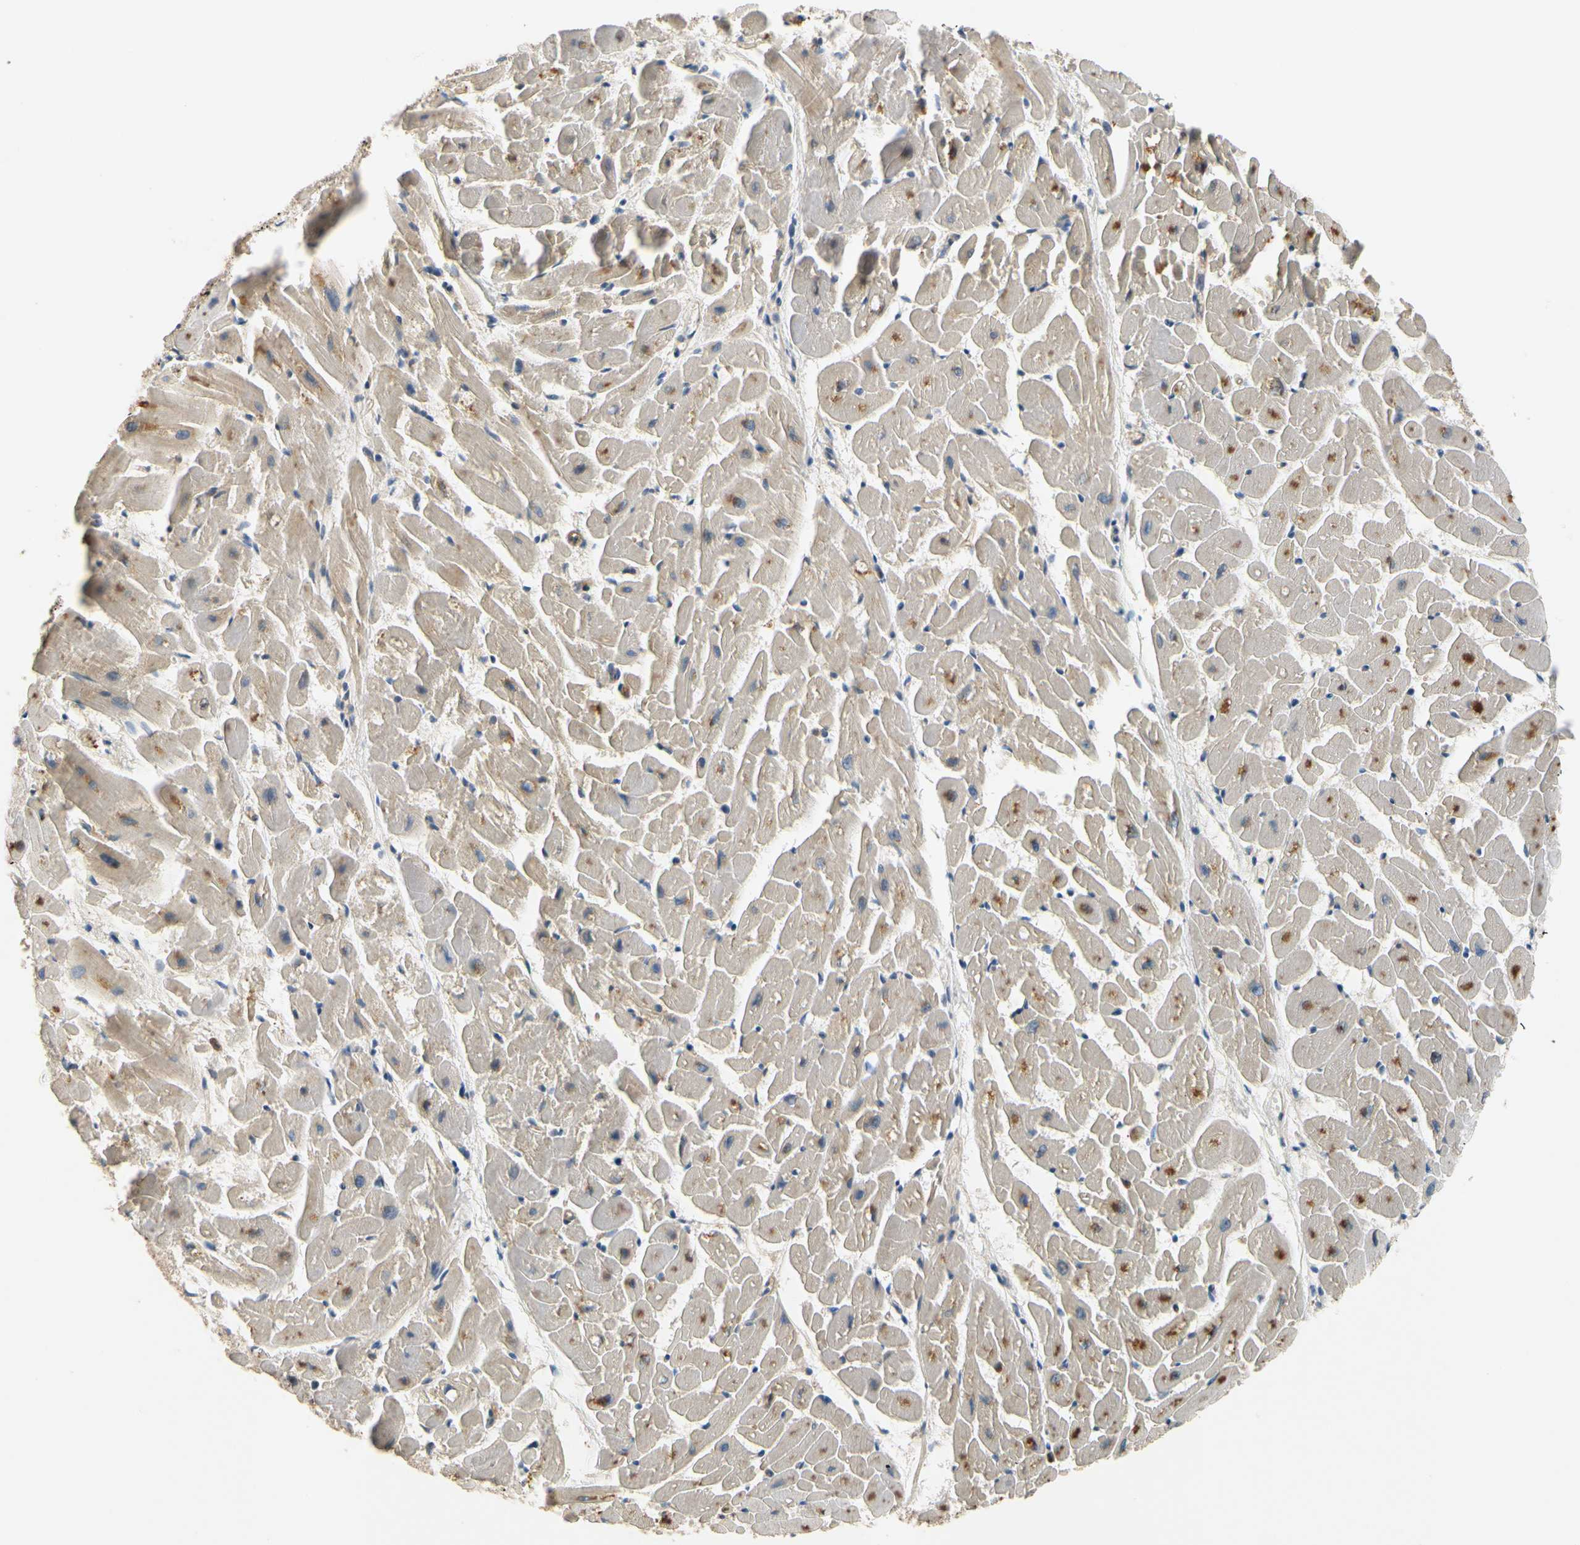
{"staining": {"intensity": "moderate", "quantity": "<25%", "location": "cytoplasmic/membranous"}, "tissue": "heart muscle", "cell_type": "Cardiomyocytes", "image_type": "normal", "snomed": [{"axis": "morphology", "description": "Normal tissue, NOS"}, {"axis": "topography", "description": "Heart"}], "caption": "A low amount of moderate cytoplasmic/membranous positivity is appreciated in about <25% of cardiomyocytes in normal heart muscle. (DAB IHC with brightfield microscopy, high magnification).", "gene": "SIGLEC5", "patient": {"sex": "female", "age": 19}}